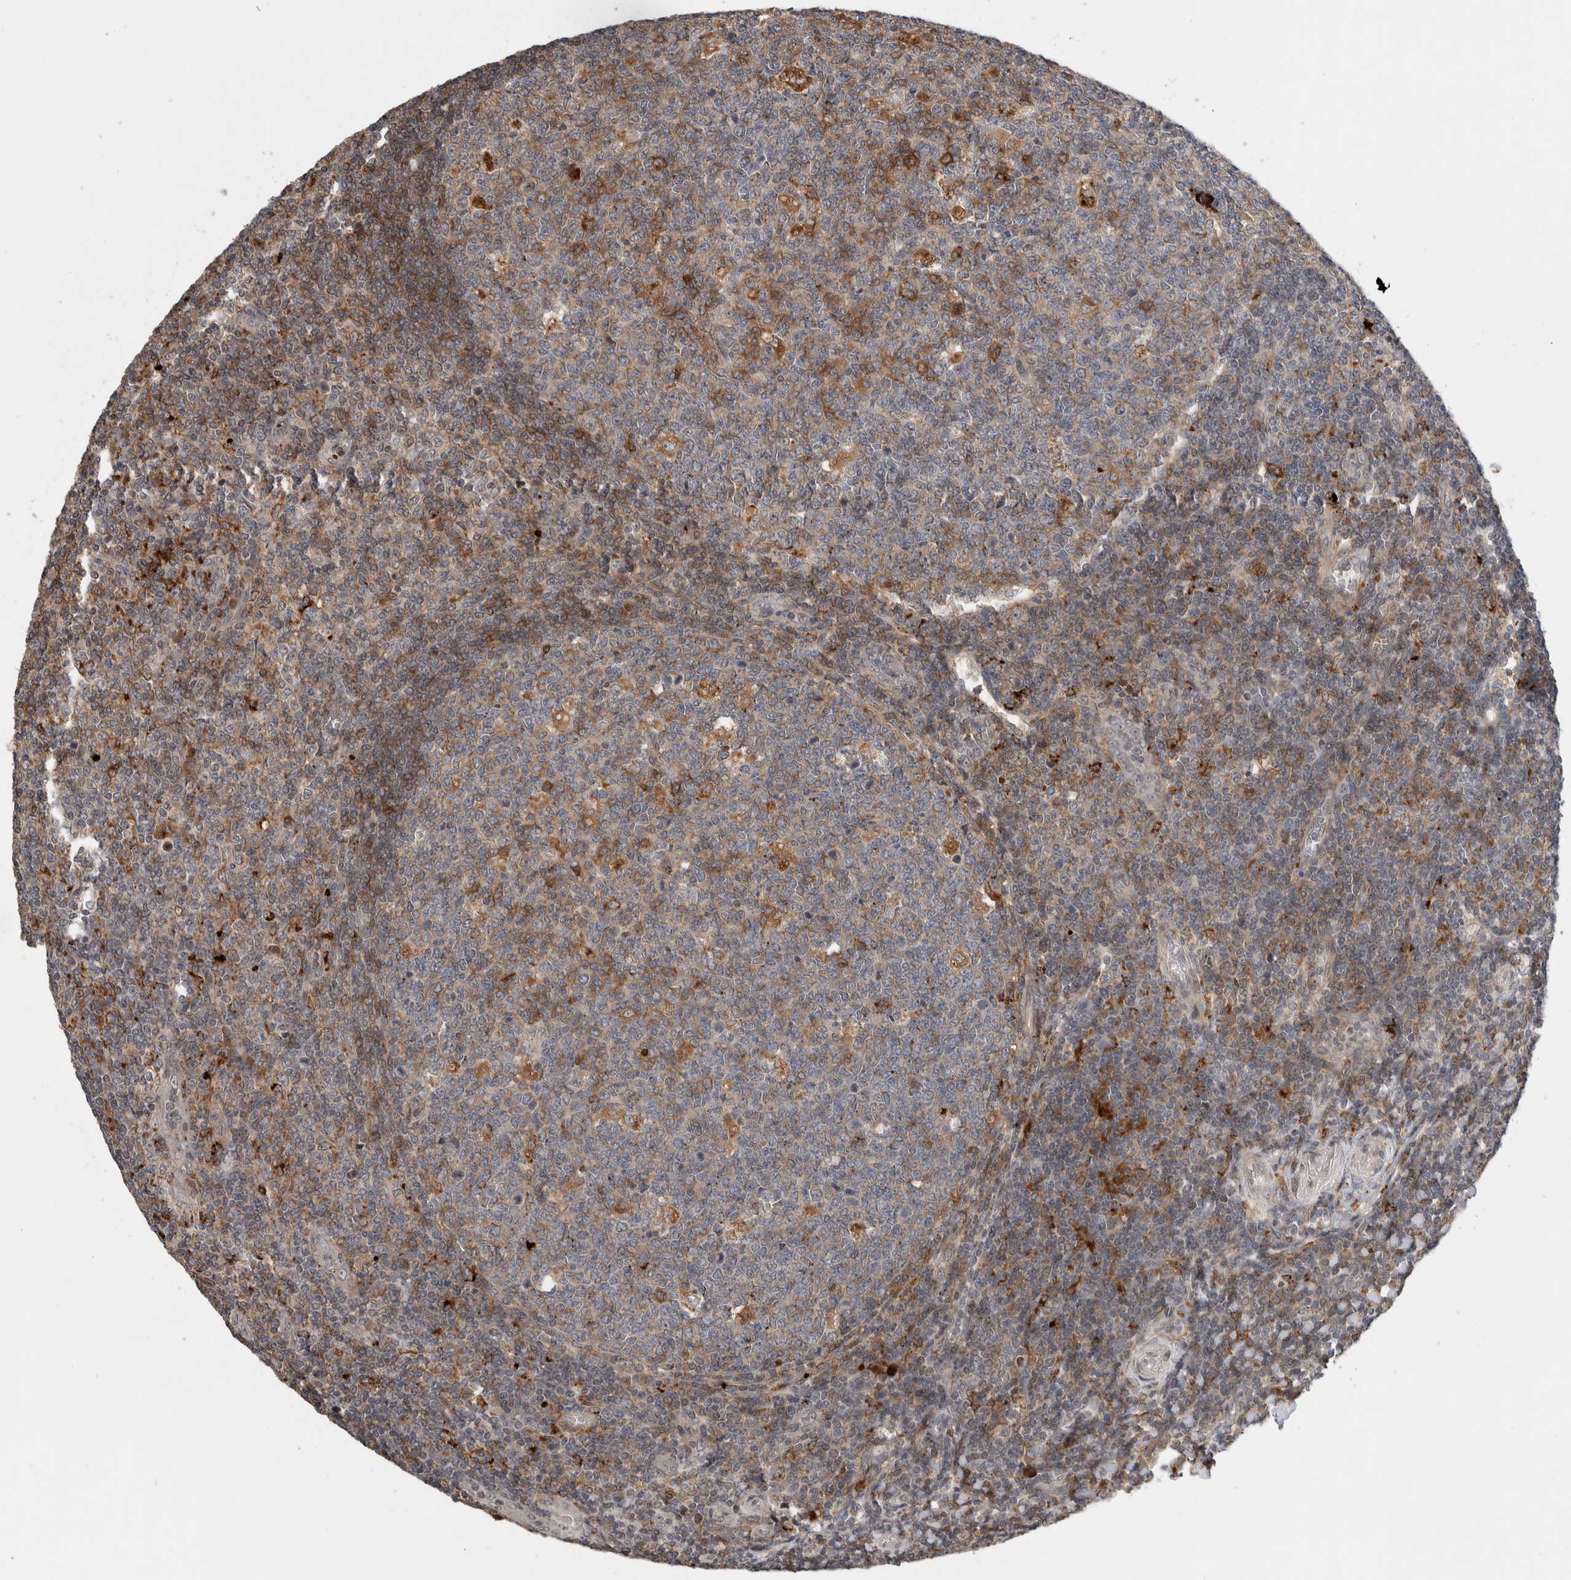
{"staining": {"intensity": "moderate", "quantity": "25%-75%", "location": "cytoplasmic/membranous"}, "tissue": "tonsil", "cell_type": "Germinal center cells", "image_type": "normal", "snomed": [{"axis": "morphology", "description": "Normal tissue, NOS"}, {"axis": "topography", "description": "Tonsil"}], "caption": "Benign tonsil was stained to show a protein in brown. There is medium levels of moderate cytoplasmic/membranous positivity in about 25%-75% of germinal center cells. (Brightfield microscopy of DAB IHC at high magnification).", "gene": "KCNK1", "patient": {"sex": "female", "age": 19}}